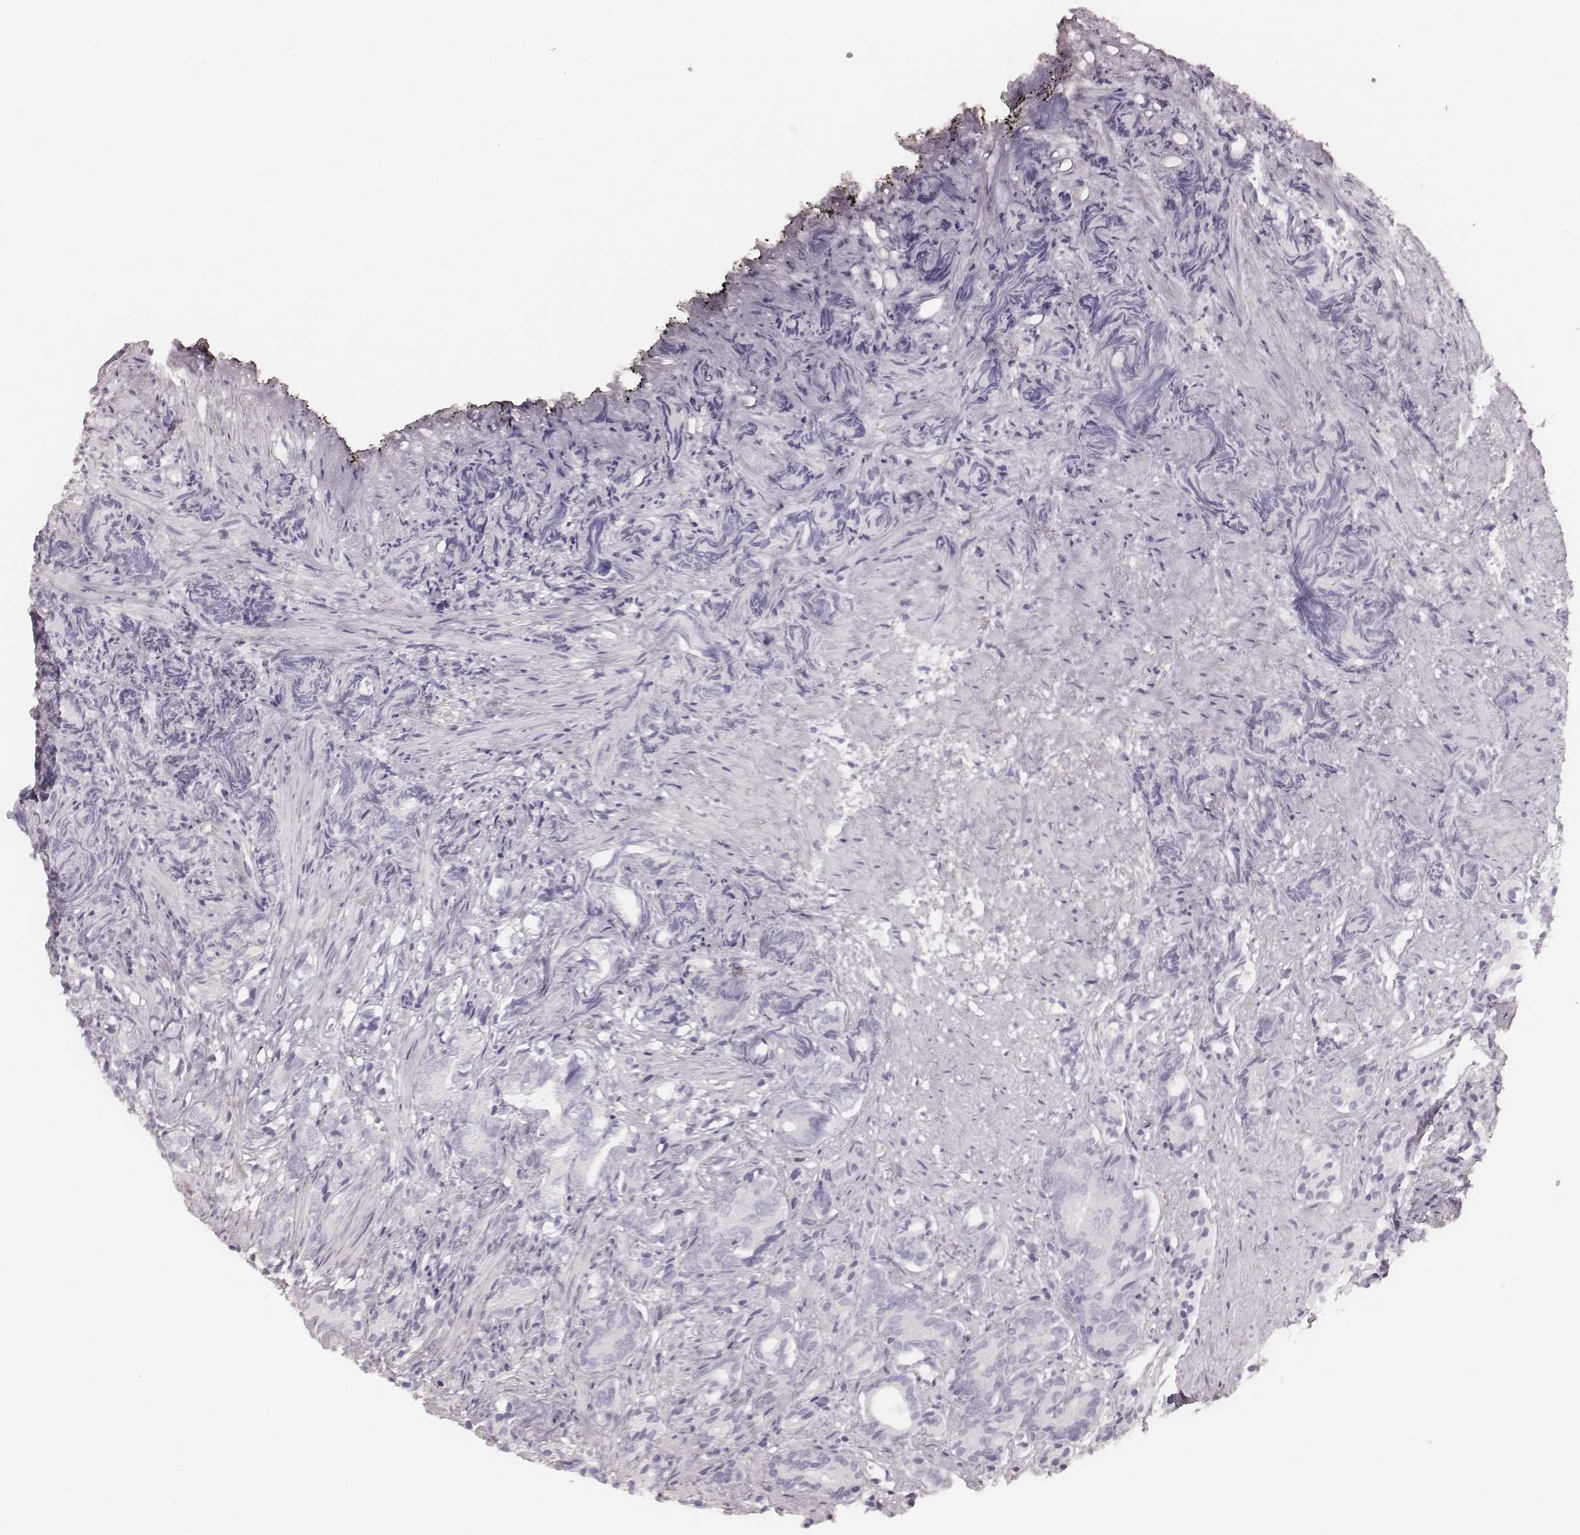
{"staining": {"intensity": "negative", "quantity": "none", "location": "none"}, "tissue": "prostate cancer", "cell_type": "Tumor cells", "image_type": "cancer", "snomed": [{"axis": "morphology", "description": "Adenocarcinoma, High grade"}, {"axis": "topography", "description": "Prostate"}], "caption": "This is an immunohistochemistry (IHC) image of human prostate adenocarcinoma (high-grade). There is no positivity in tumor cells.", "gene": "KRT82", "patient": {"sex": "male", "age": 84}}